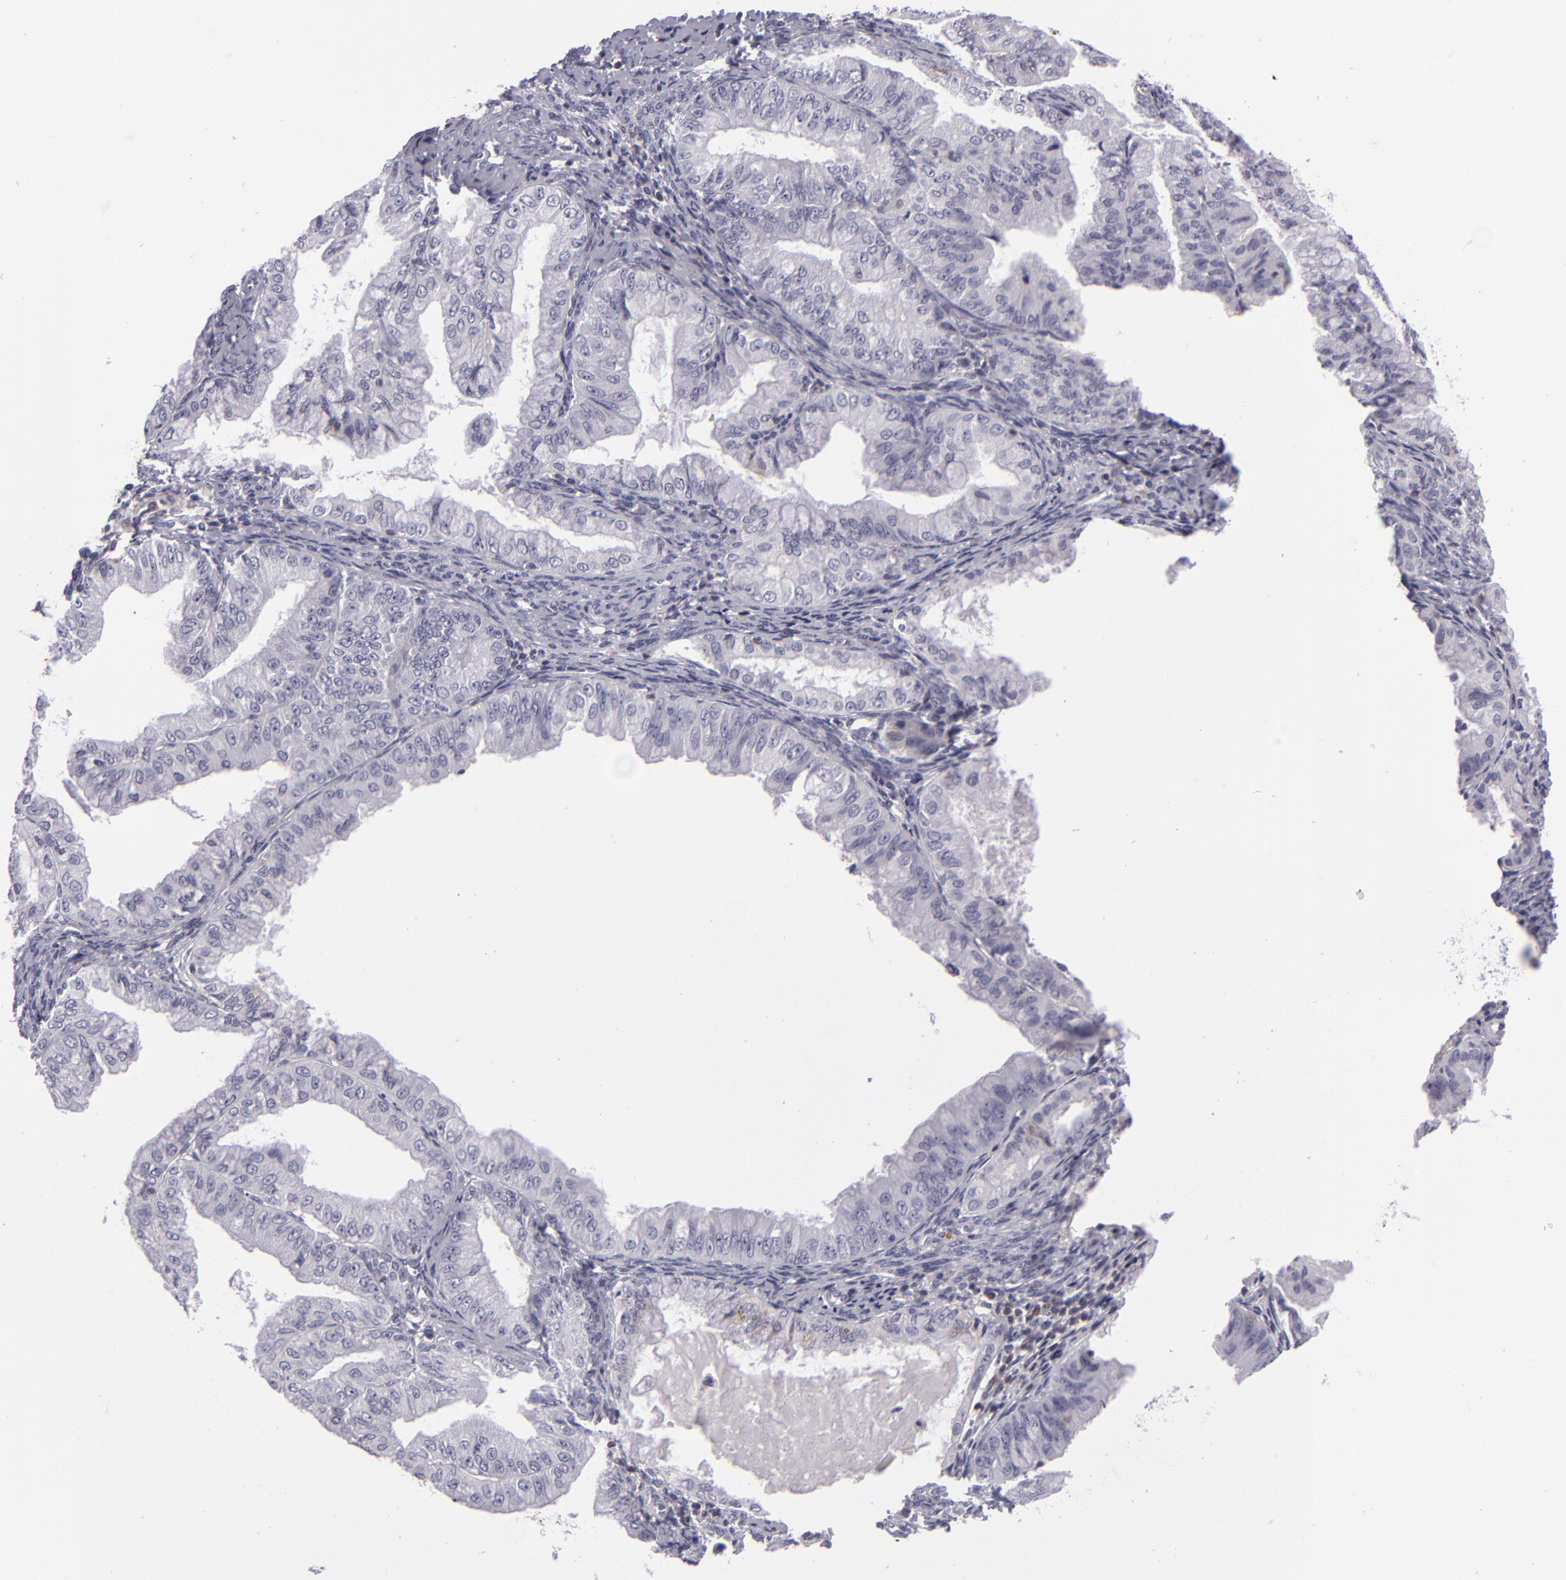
{"staining": {"intensity": "negative", "quantity": "none", "location": "none"}, "tissue": "endometrial cancer", "cell_type": "Tumor cells", "image_type": "cancer", "snomed": [{"axis": "morphology", "description": "Adenocarcinoma, NOS"}, {"axis": "topography", "description": "Endometrium"}], "caption": "Protein analysis of endometrial cancer (adenocarcinoma) shows no significant expression in tumor cells.", "gene": "KCNAB2", "patient": {"sex": "female", "age": 76}}